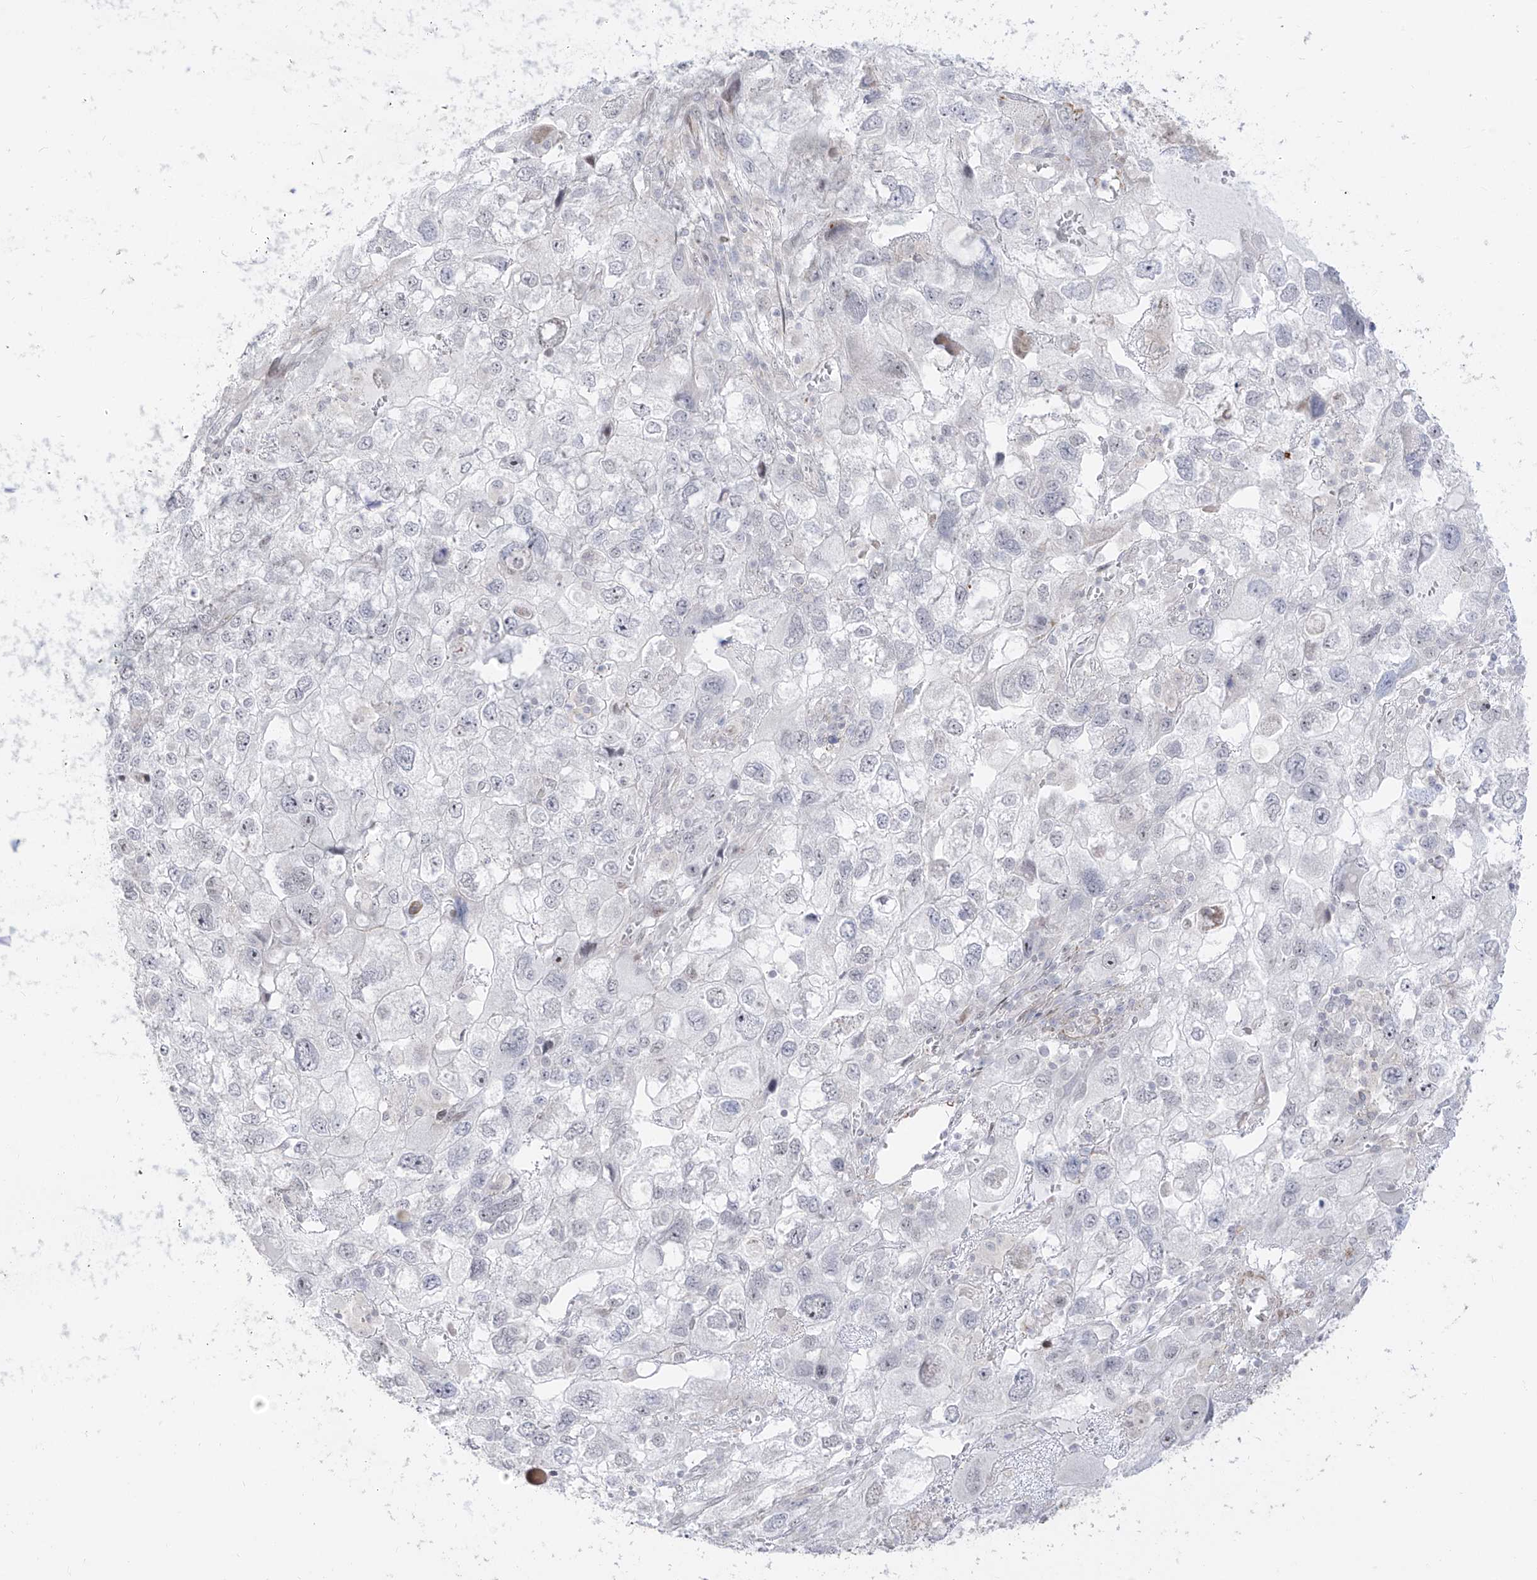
{"staining": {"intensity": "negative", "quantity": "none", "location": "none"}, "tissue": "endometrial cancer", "cell_type": "Tumor cells", "image_type": "cancer", "snomed": [{"axis": "morphology", "description": "Adenocarcinoma, NOS"}, {"axis": "topography", "description": "Endometrium"}], "caption": "IHC image of human adenocarcinoma (endometrial) stained for a protein (brown), which shows no staining in tumor cells. Brightfield microscopy of immunohistochemistry stained with DAB (3,3'-diaminobenzidine) (brown) and hematoxylin (blue), captured at high magnification.", "gene": "ZNF180", "patient": {"sex": "female", "age": 49}}